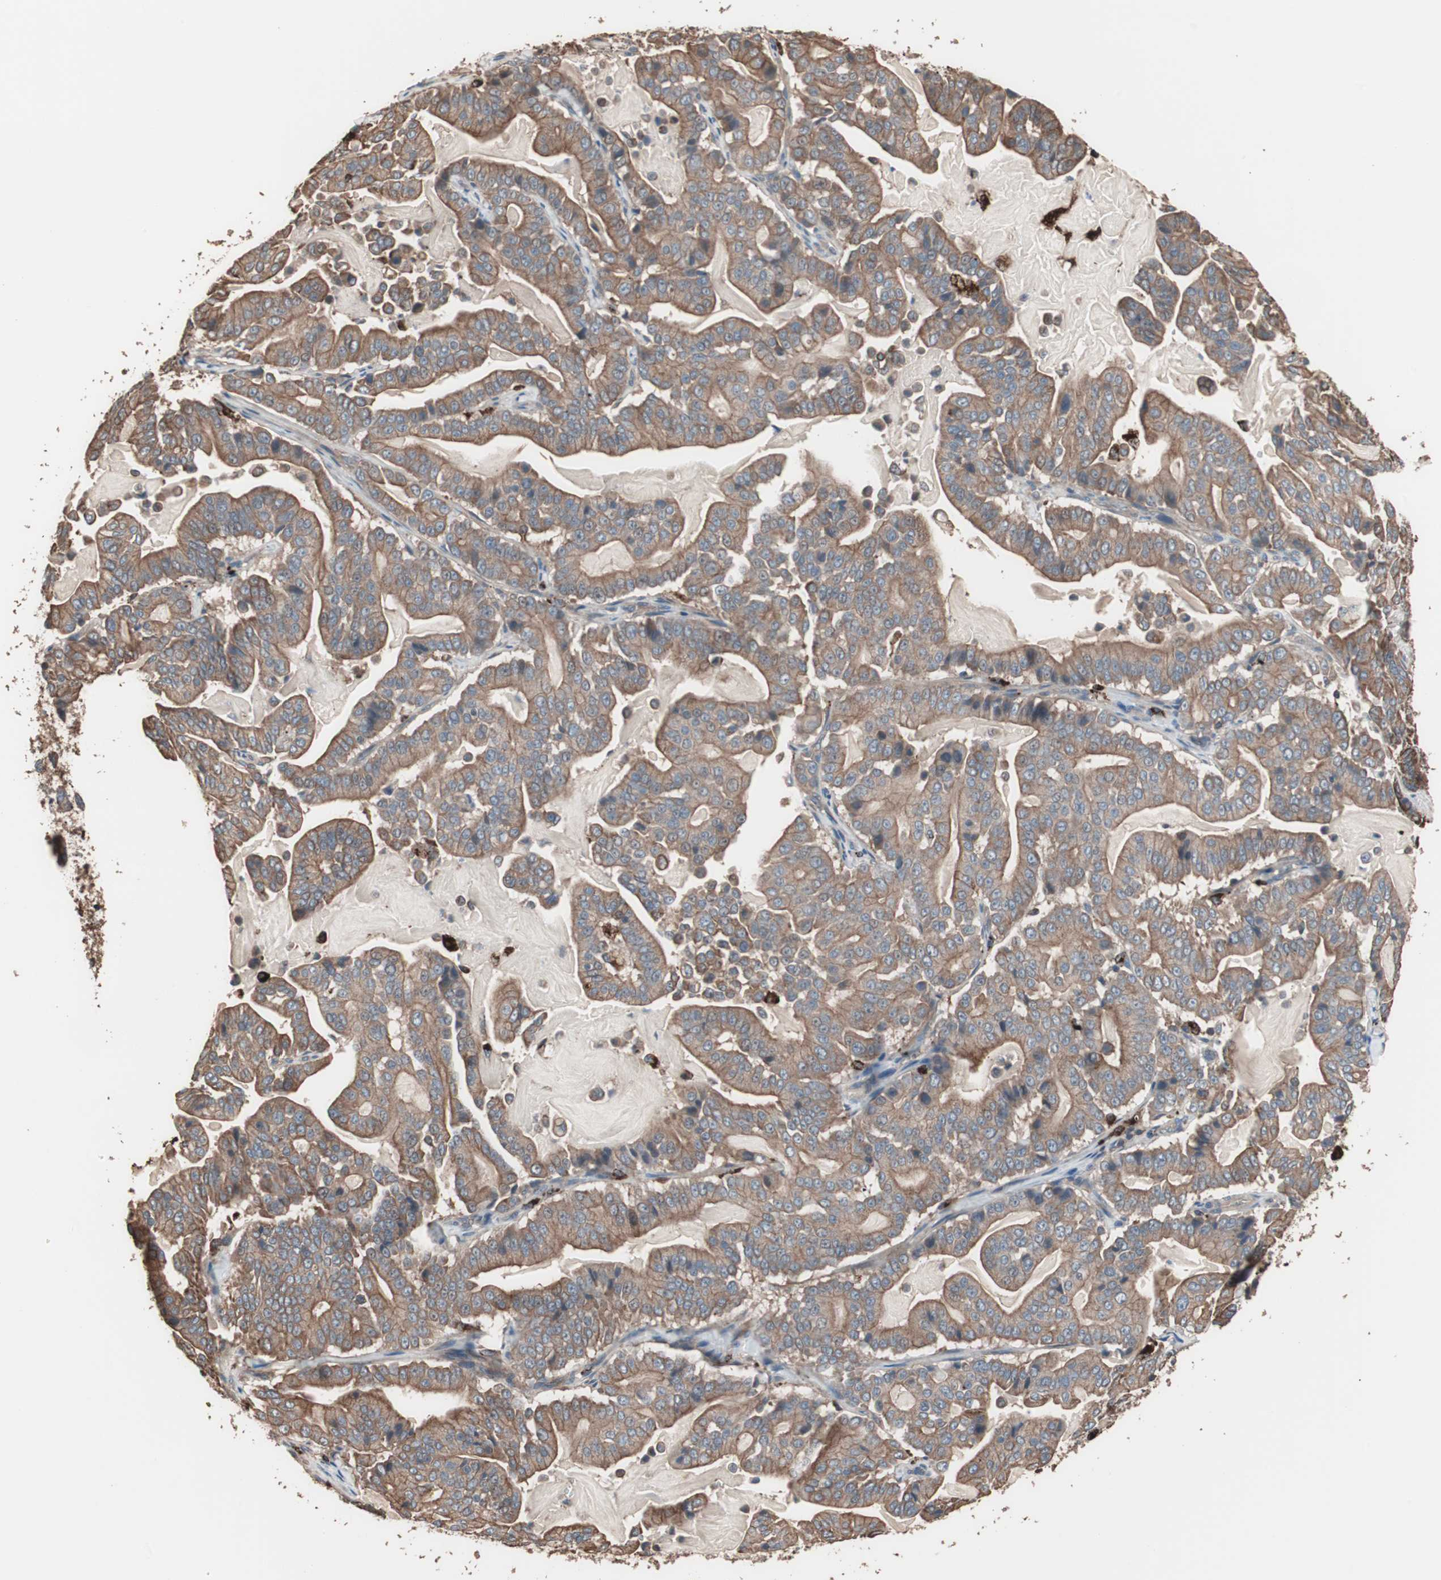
{"staining": {"intensity": "moderate", "quantity": ">75%", "location": "cytoplasmic/membranous"}, "tissue": "pancreatic cancer", "cell_type": "Tumor cells", "image_type": "cancer", "snomed": [{"axis": "morphology", "description": "Adenocarcinoma, NOS"}, {"axis": "topography", "description": "Pancreas"}], "caption": "Immunohistochemical staining of human pancreatic adenocarcinoma exhibits moderate cytoplasmic/membranous protein positivity in about >75% of tumor cells.", "gene": "CCT3", "patient": {"sex": "male", "age": 63}}